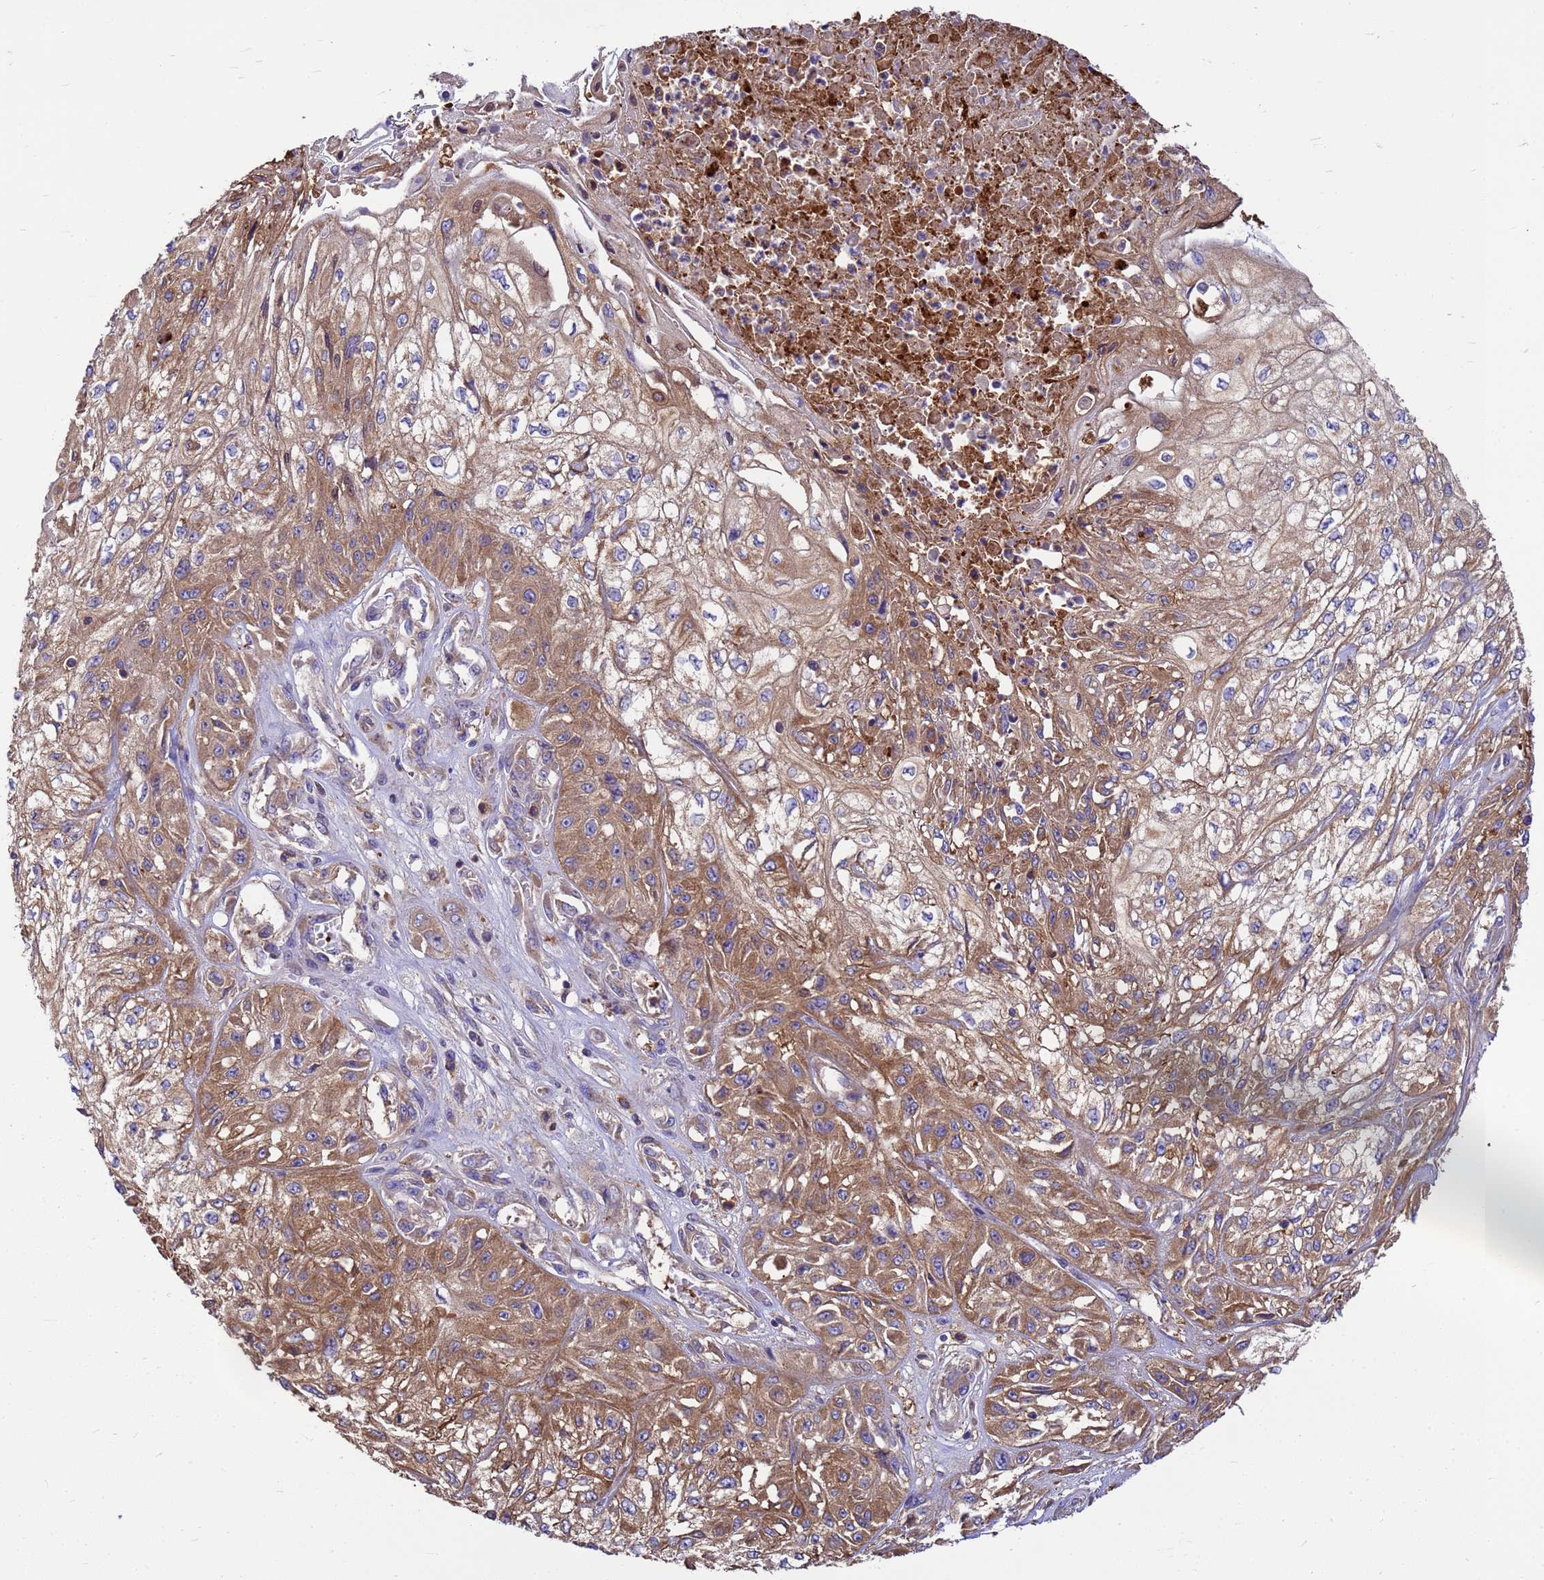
{"staining": {"intensity": "moderate", "quantity": ">75%", "location": "cytoplasmic/membranous"}, "tissue": "skin cancer", "cell_type": "Tumor cells", "image_type": "cancer", "snomed": [{"axis": "morphology", "description": "Squamous cell carcinoma, NOS"}, {"axis": "morphology", "description": "Squamous cell carcinoma, metastatic, NOS"}, {"axis": "topography", "description": "Skin"}, {"axis": "topography", "description": "Lymph node"}], "caption": "An IHC histopathology image of tumor tissue is shown. Protein staining in brown highlights moderate cytoplasmic/membranous positivity in skin cancer within tumor cells. The protein is stained brown, and the nuclei are stained in blue (DAB IHC with brightfield microscopy, high magnification).", "gene": "ZNF235", "patient": {"sex": "male", "age": 75}}